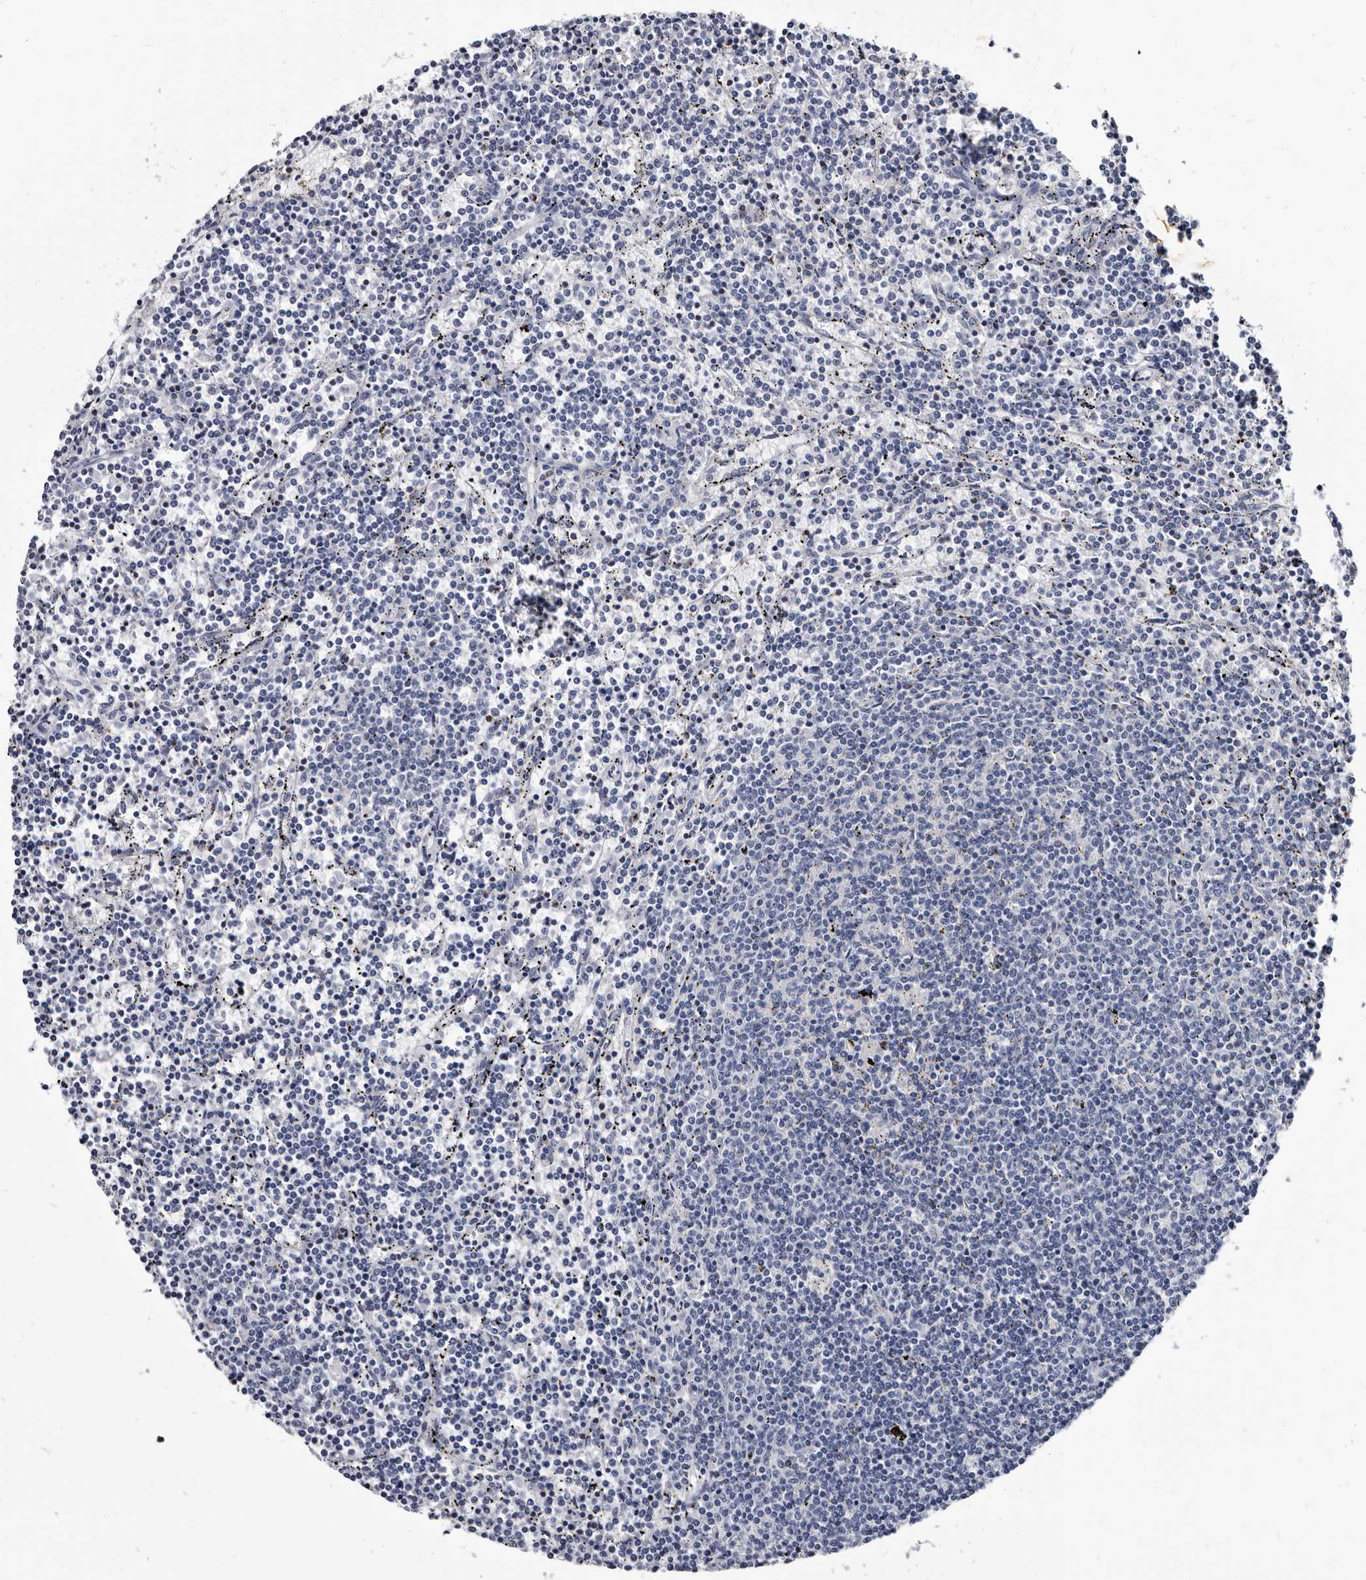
{"staining": {"intensity": "negative", "quantity": "none", "location": "none"}, "tissue": "lymphoma", "cell_type": "Tumor cells", "image_type": "cancer", "snomed": [{"axis": "morphology", "description": "Malignant lymphoma, non-Hodgkin's type, Low grade"}, {"axis": "topography", "description": "Spleen"}], "caption": "Protein analysis of lymphoma exhibits no significant positivity in tumor cells.", "gene": "PRSS8", "patient": {"sex": "female", "age": 50}}